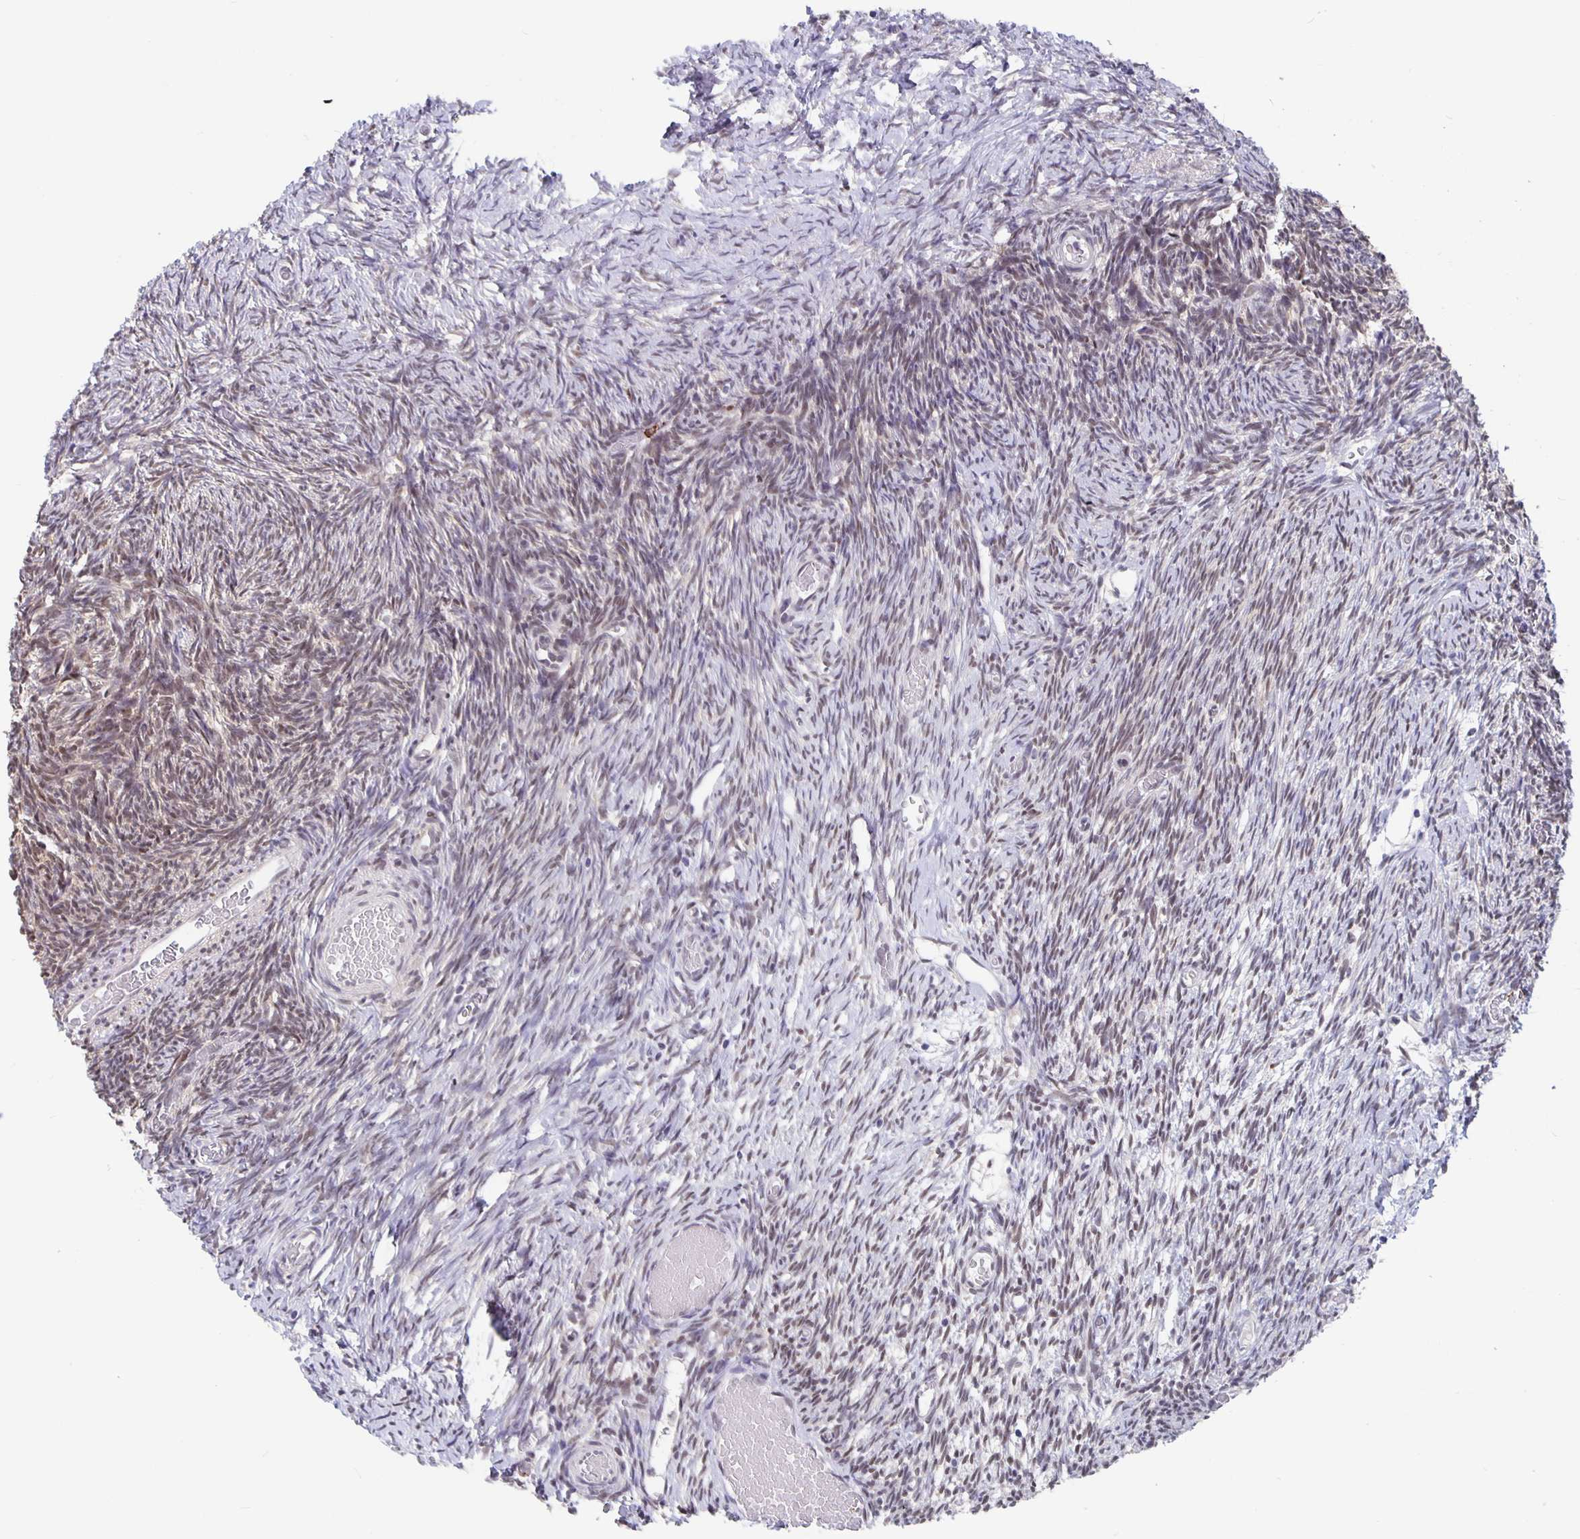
{"staining": {"intensity": "weak", "quantity": "<25%", "location": "nuclear"}, "tissue": "ovary", "cell_type": "Follicle cells", "image_type": "normal", "snomed": [{"axis": "morphology", "description": "Normal tissue, NOS"}, {"axis": "topography", "description": "Ovary"}], "caption": "An immunohistochemistry (IHC) image of benign ovary is shown. There is no staining in follicle cells of ovary. (Brightfield microscopy of DAB (3,3'-diaminobenzidine) immunohistochemistry at high magnification).", "gene": "ZNF691", "patient": {"sex": "female", "age": 39}}